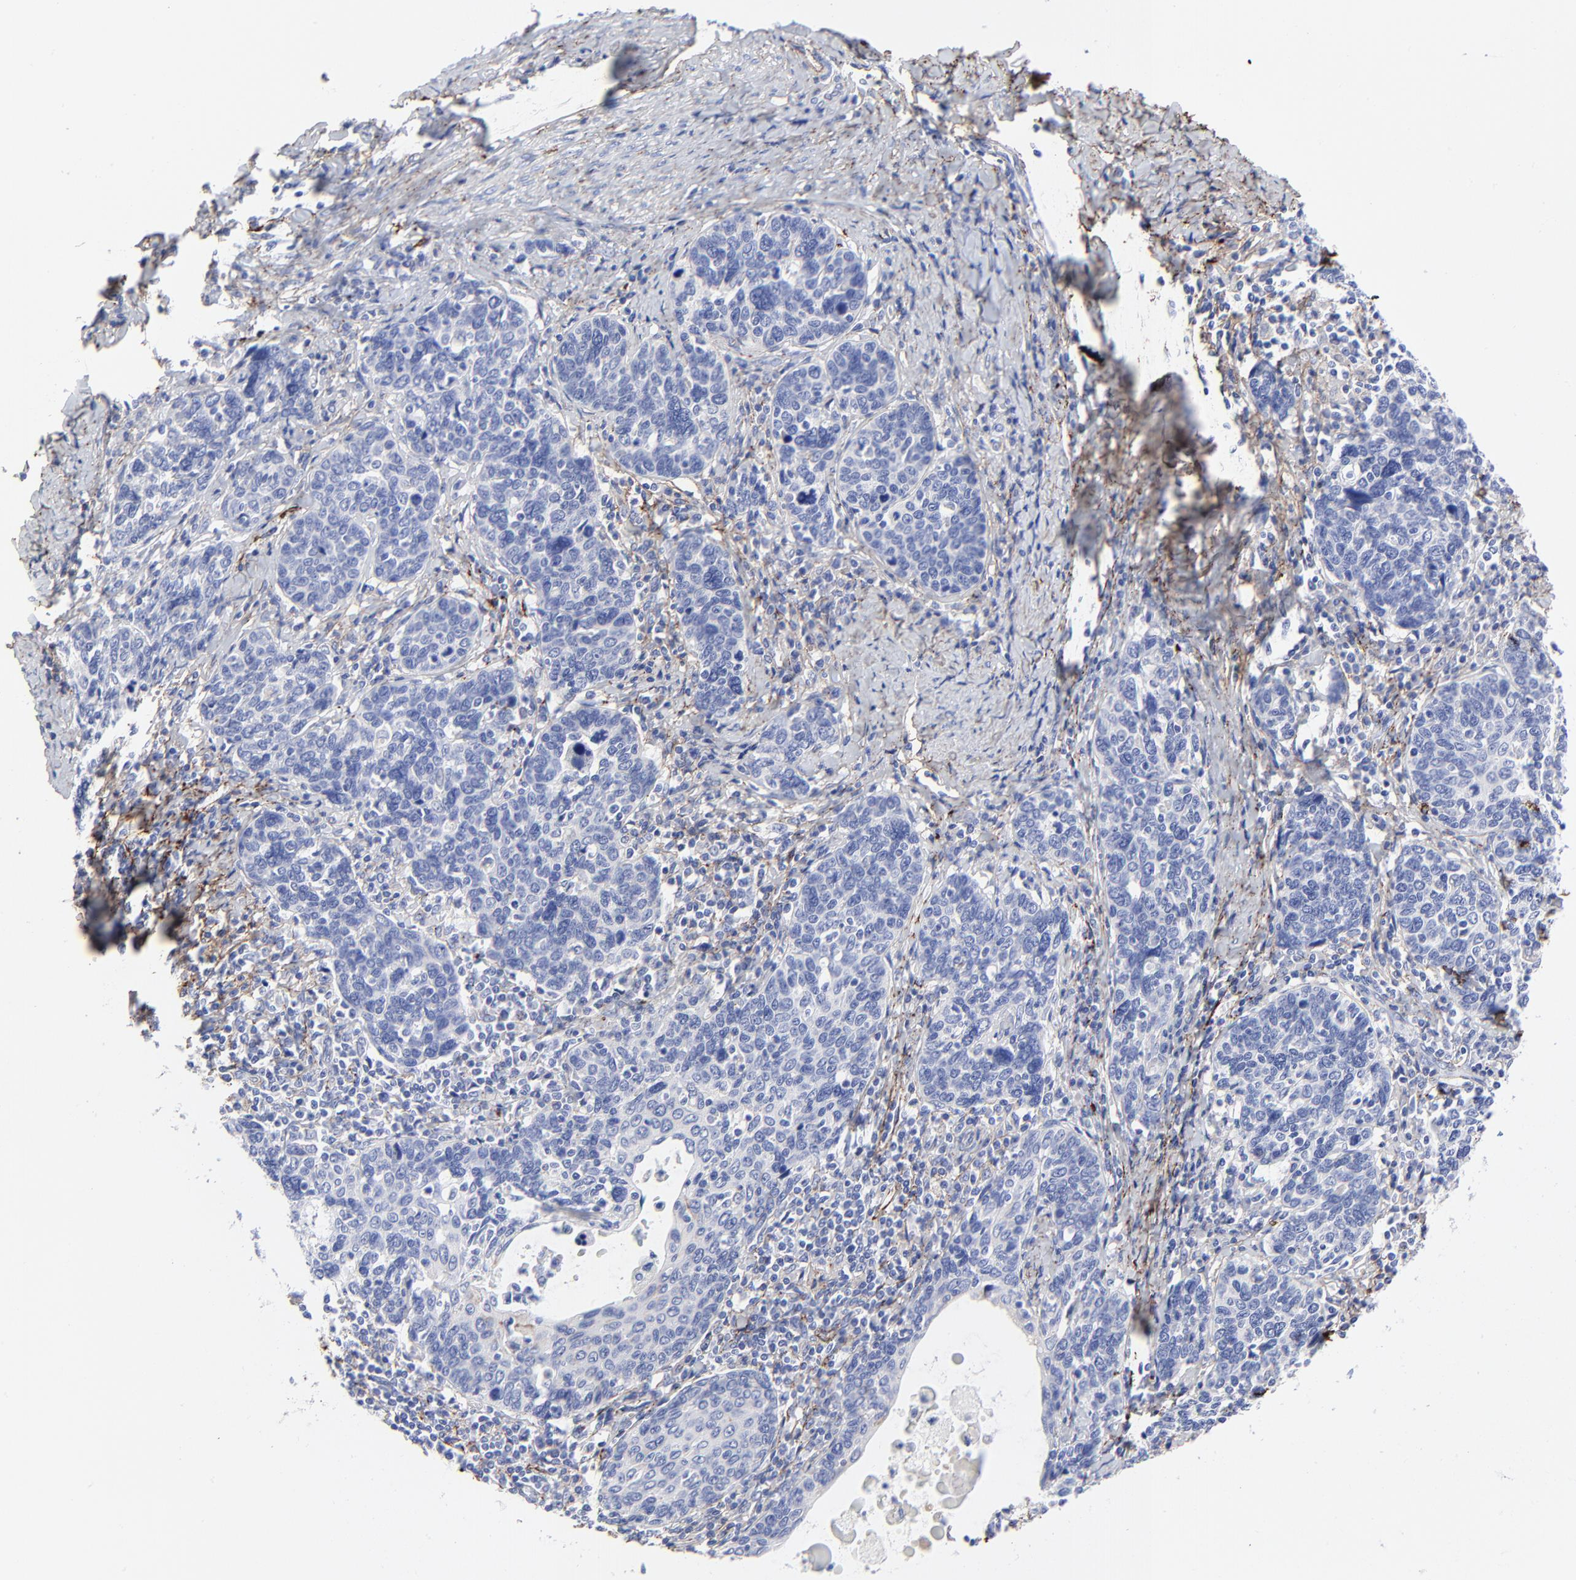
{"staining": {"intensity": "negative", "quantity": "none", "location": "none"}, "tissue": "cervical cancer", "cell_type": "Tumor cells", "image_type": "cancer", "snomed": [{"axis": "morphology", "description": "Squamous cell carcinoma, NOS"}, {"axis": "topography", "description": "Cervix"}], "caption": "The micrograph reveals no significant positivity in tumor cells of cervical squamous cell carcinoma.", "gene": "FBLN2", "patient": {"sex": "female", "age": 41}}